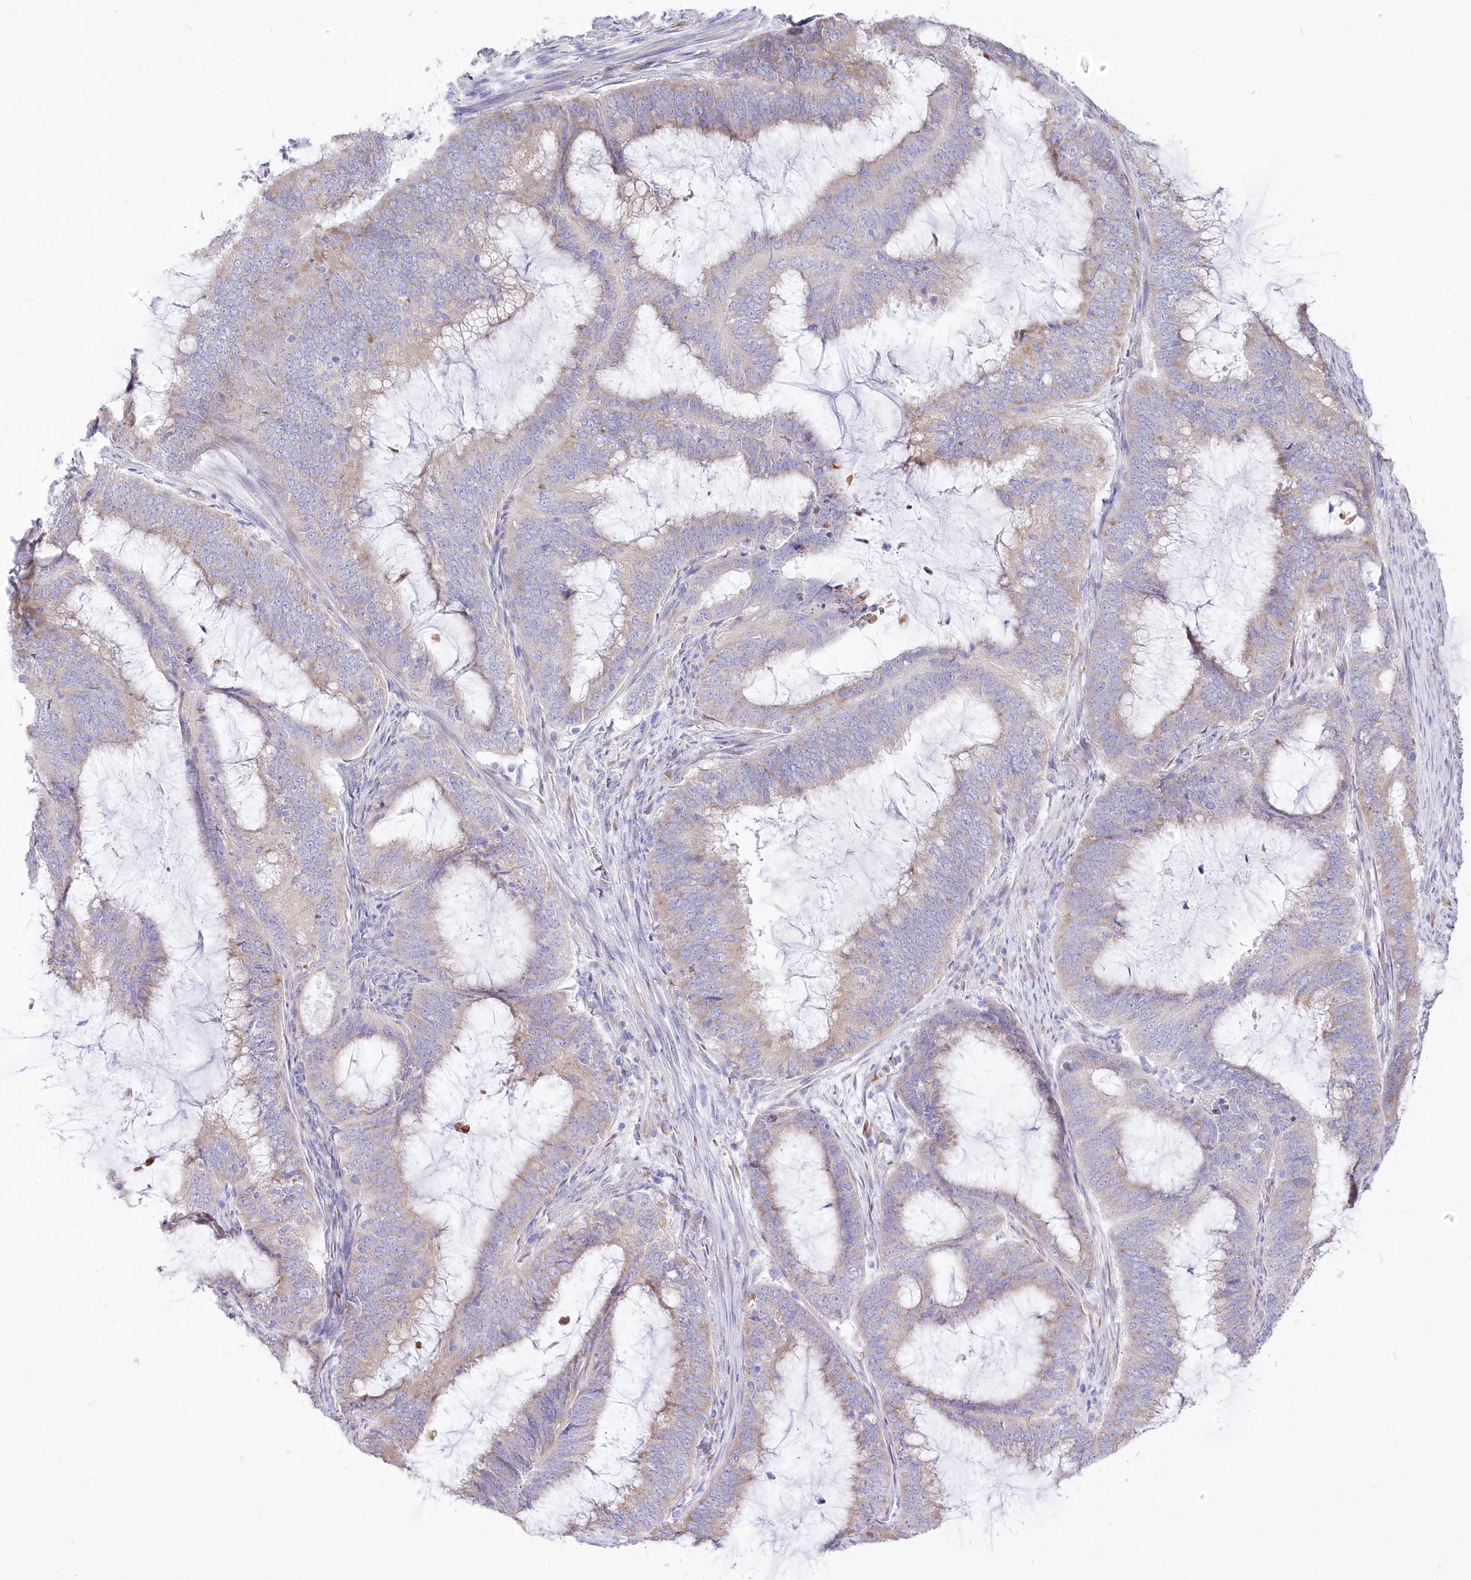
{"staining": {"intensity": "weak", "quantity": "<25%", "location": "cytoplasmic/membranous"}, "tissue": "endometrial cancer", "cell_type": "Tumor cells", "image_type": "cancer", "snomed": [{"axis": "morphology", "description": "Adenocarcinoma, NOS"}, {"axis": "topography", "description": "Endometrium"}], "caption": "Immunohistochemistry (IHC) image of endometrial cancer stained for a protein (brown), which displays no positivity in tumor cells.", "gene": "STT3B", "patient": {"sex": "female", "age": 51}}